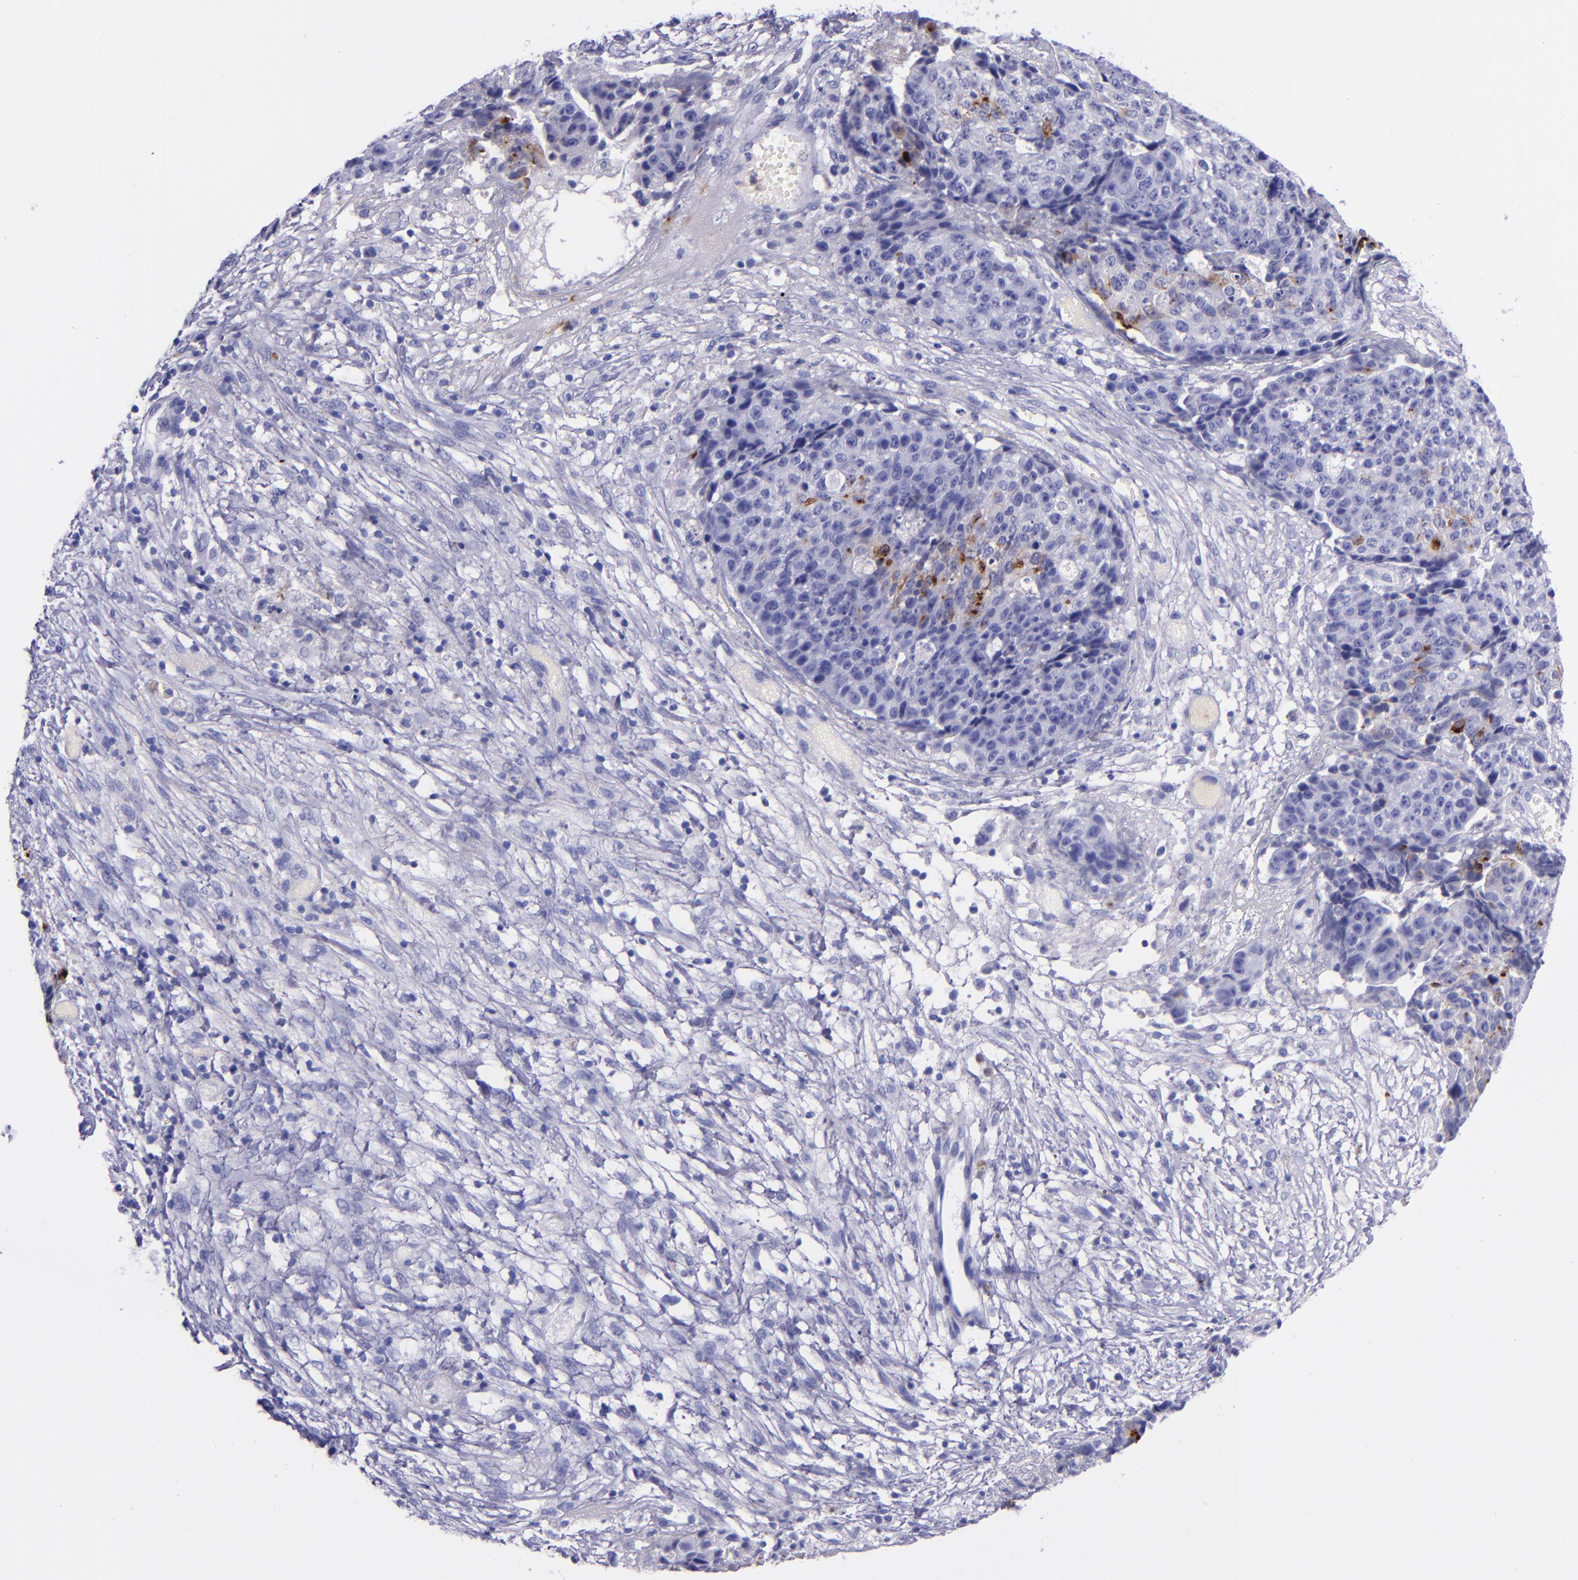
{"staining": {"intensity": "moderate", "quantity": "<25%", "location": "cytoplasmic/membranous"}, "tissue": "ovarian cancer", "cell_type": "Tumor cells", "image_type": "cancer", "snomed": [{"axis": "morphology", "description": "Carcinoma, endometroid"}, {"axis": "topography", "description": "Ovary"}], "caption": "High-power microscopy captured an IHC histopathology image of ovarian cancer (endometroid carcinoma), revealing moderate cytoplasmic/membranous expression in about <25% of tumor cells.", "gene": "SLPI", "patient": {"sex": "female", "age": 42}}